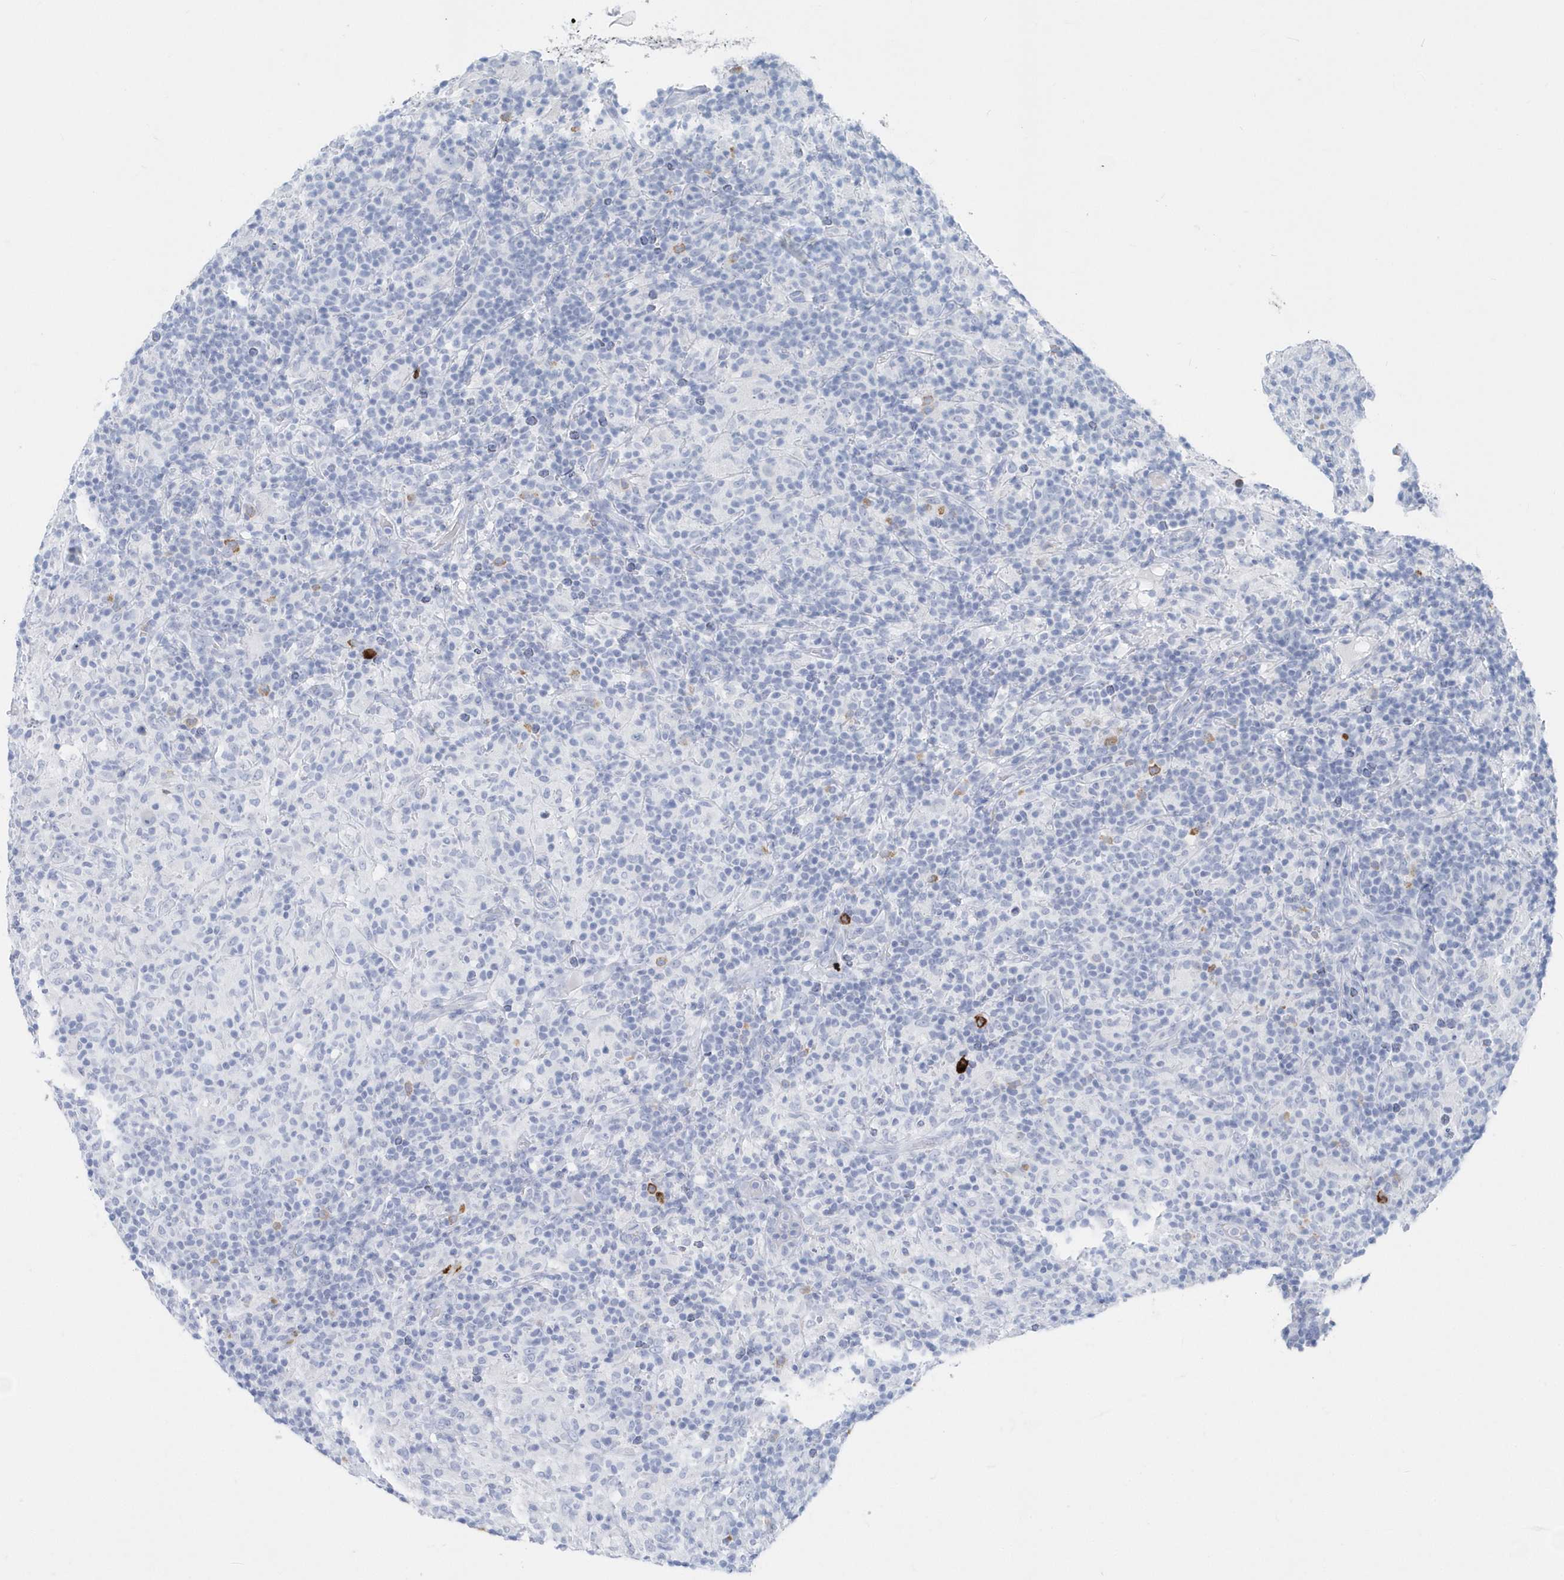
{"staining": {"intensity": "negative", "quantity": "none", "location": "none"}, "tissue": "lymphoma", "cell_type": "Tumor cells", "image_type": "cancer", "snomed": [{"axis": "morphology", "description": "Hodgkin's disease, NOS"}, {"axis": "topography", "description": "Lymph node"}], "caption": "Immunohistochemistry histopathology image of neoplastic tissue: human lymphoma stained with DAB demonstrates no significant protein staining in tumor cells.", "gene": "JCHAIN", "patient": {"sex": "male", "age": 70}}